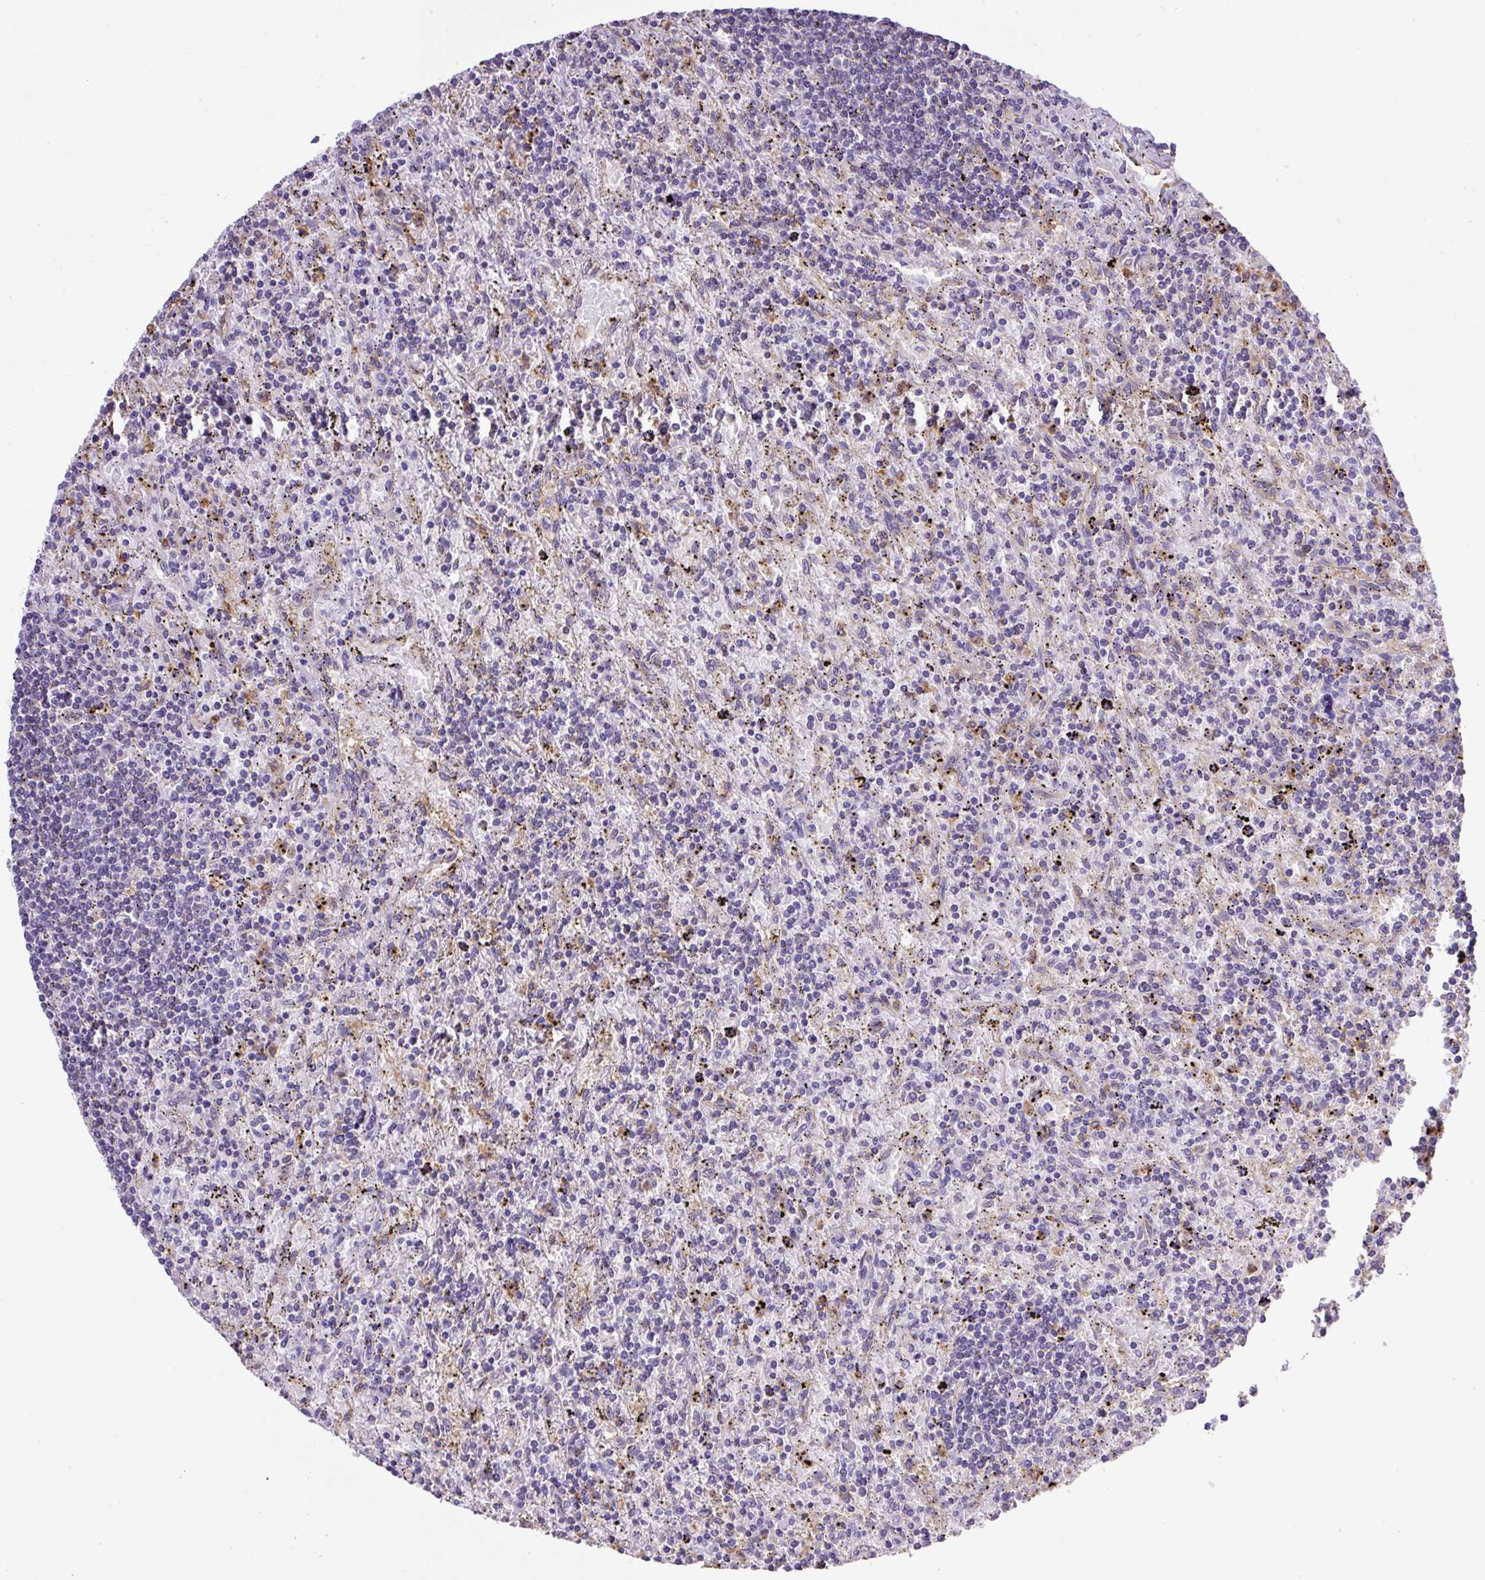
{"staining": {"intensity": "negative", "quantity": "none", "location": "none"}, "tissue": "lymphoma", "cell_type": "Tumor cells", "image_type": "cancer", "snomed": [{"axis": "morphology", "description": "Malignant lymphoma, non-Hodgkin's type, Low grade"}, {"axis": "topography", "description": "Spleen"}], "caption": "This histopathology image is of malignant lymphoma, non-Hodgkin's type (low-grade) stained with IHC to label a protein in brown with the nuclei are counter-stained blue. There is no positivity in tumor cells. Nuclei are stained in blue.", "gene": "MAGEB5", "patient": {"sex": "male", "age": 76}}